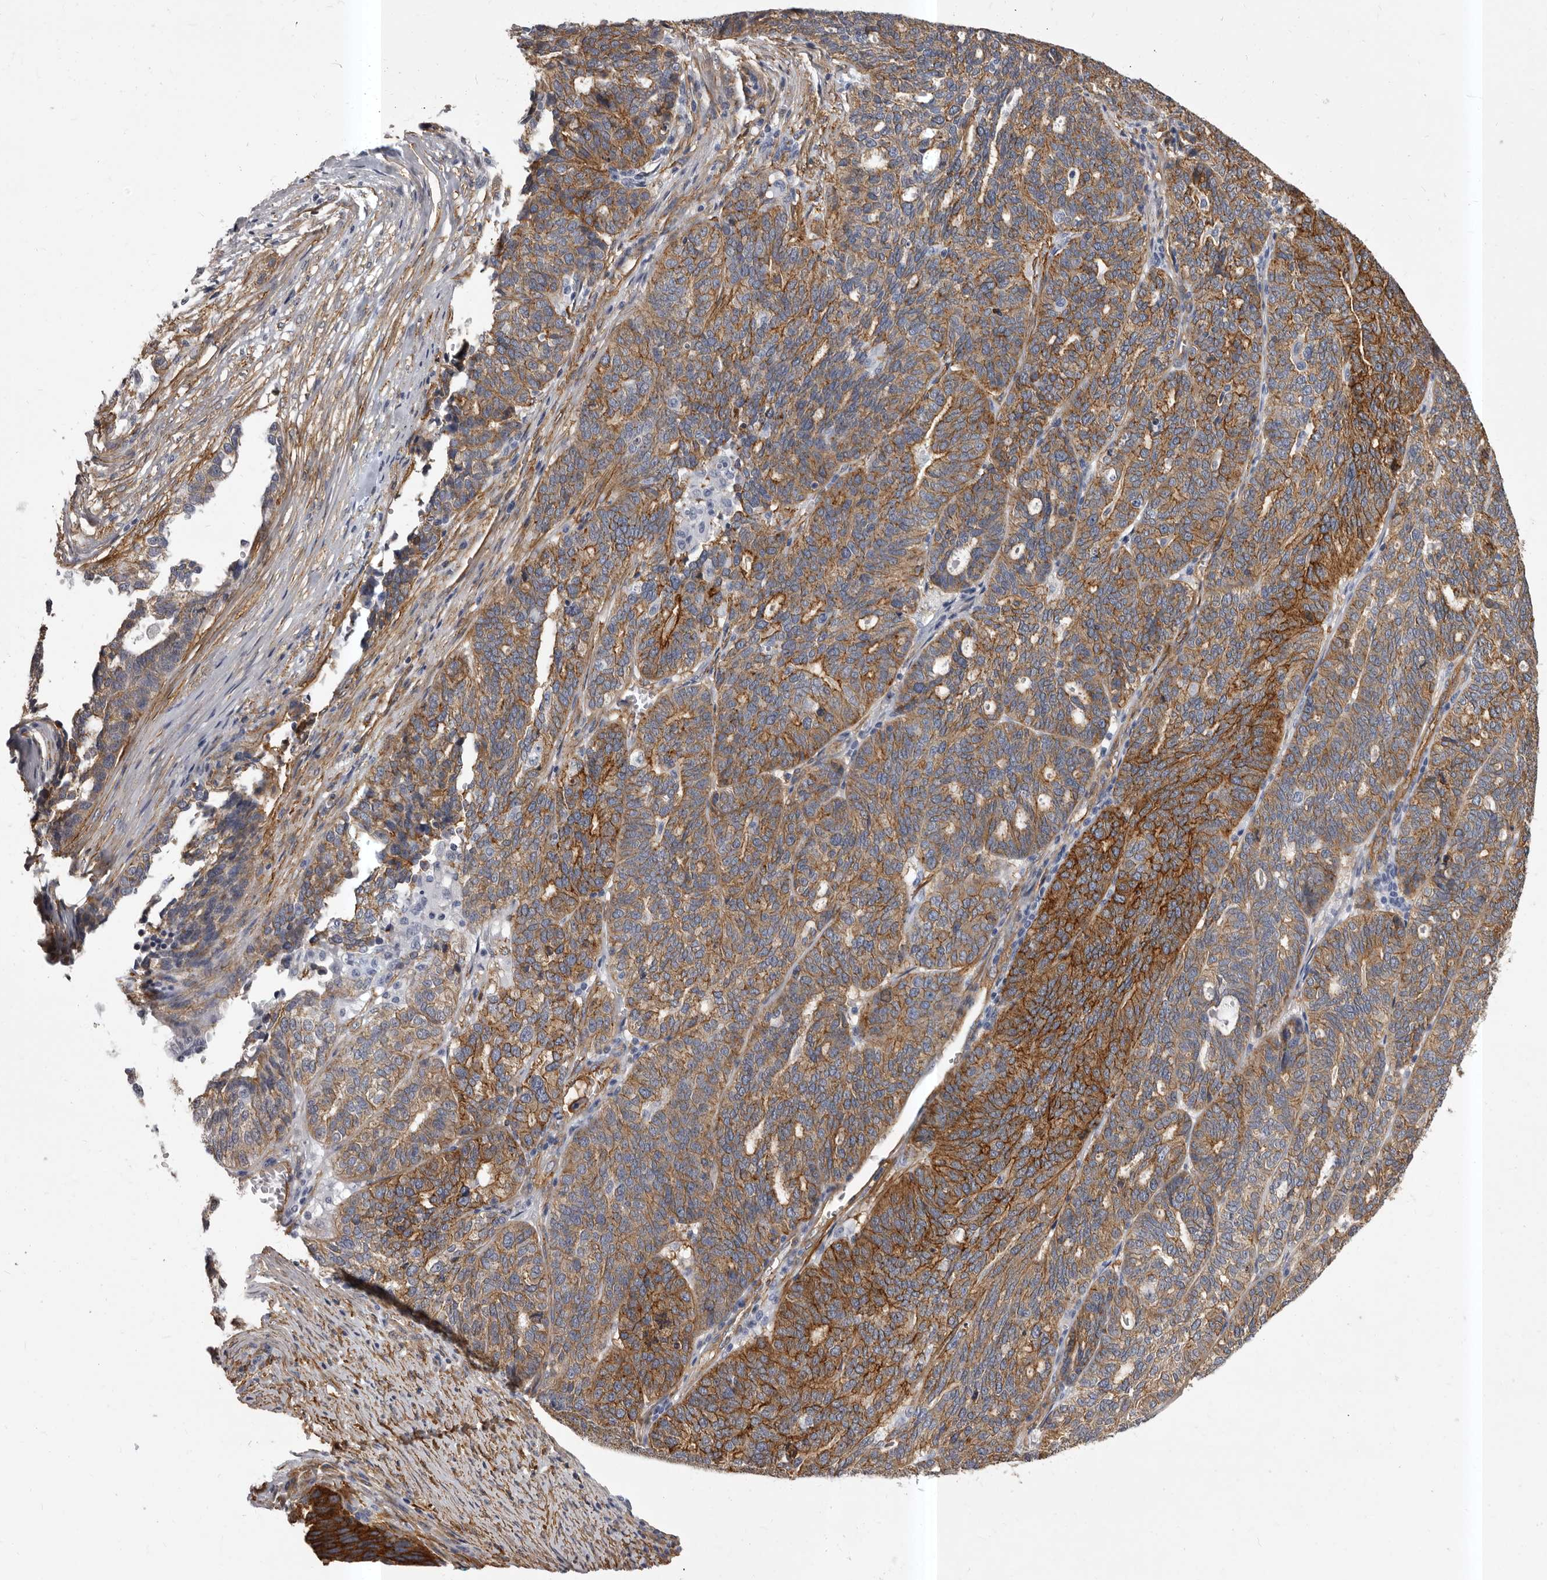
{"staining": {"intensity": "moderate", "quantity": ">75%", "location": "cytoplasmic/membranous"}, "tissue": "ovarian cancer", "cell_type": "Tumor cells", "image_type": "cancer", "snomed": [{"axis": "morphology", "description": "Cystadenocarcinoma, serous, NOS"}, {"axis": "topography", "description": "Ovary"}], "caption": "Protein expression analysis of human ovarian cancer reveals moderate cytoplasmic/membranous staining in approximately >75% of tumor cells. (IHC, brightfield microscopy, high magnification).", "gene": "ENAH", "patient": {"sex": "female", "age": 59}}